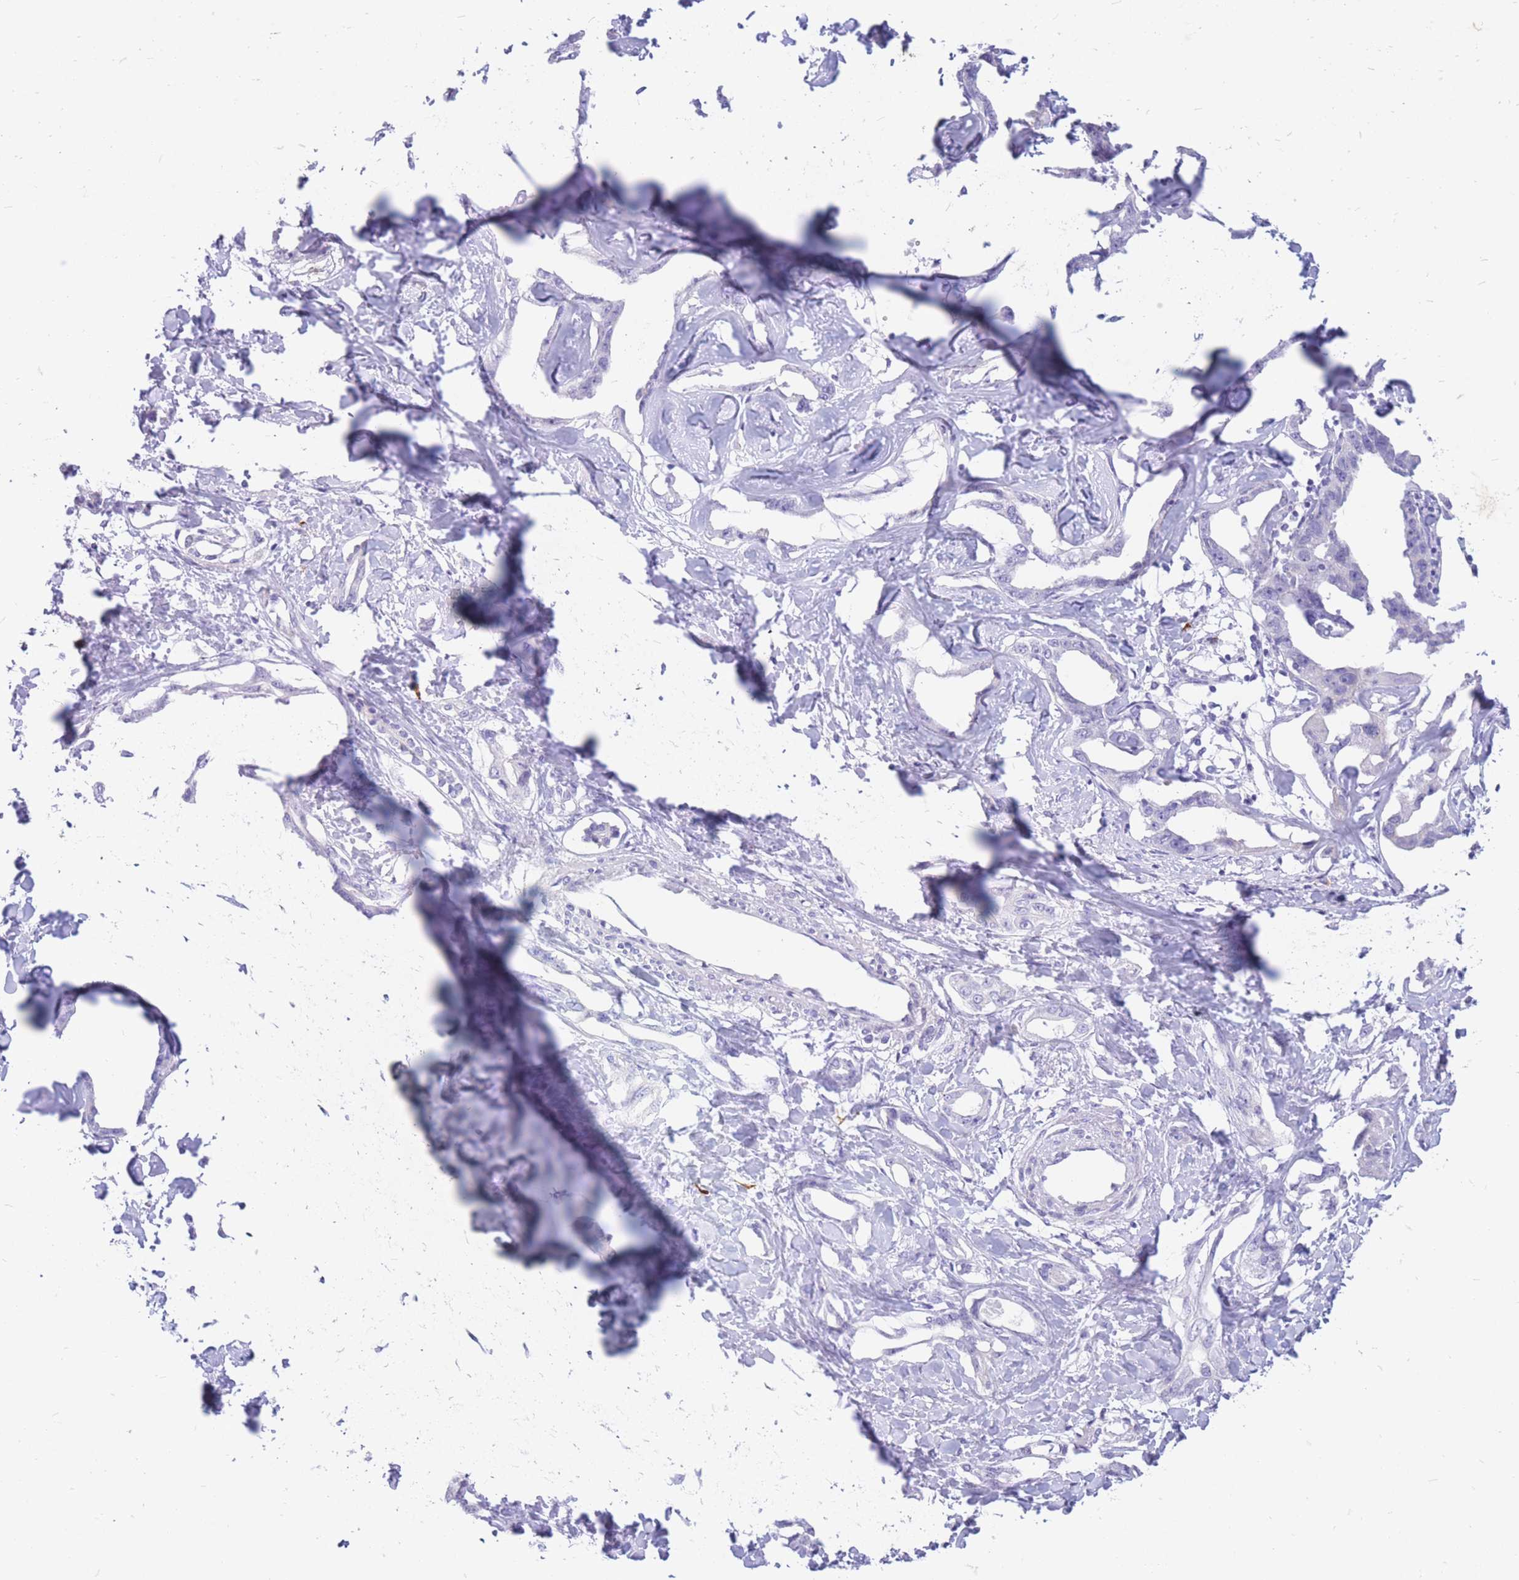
{"staining": {"intensity": "negative", "quantity": "none", "location": "none"}, "tissue": "liver cancer", "cell_type": "Tumor cells", "image_type": "cancer", "snomed": [{"axis": "morphology", "description": "Cholangiocarcinoma"}, {"axis": "topography", "description": "Liver"}], "caption": "A high-resolution image shows immunohistochemistry (IHC) staining of cholangiocarcinoma (liver), which demonstrates no significant expression in tumor cells.", "gene": "ZFP37", "patient": {"sex": "male", "age": 59}}